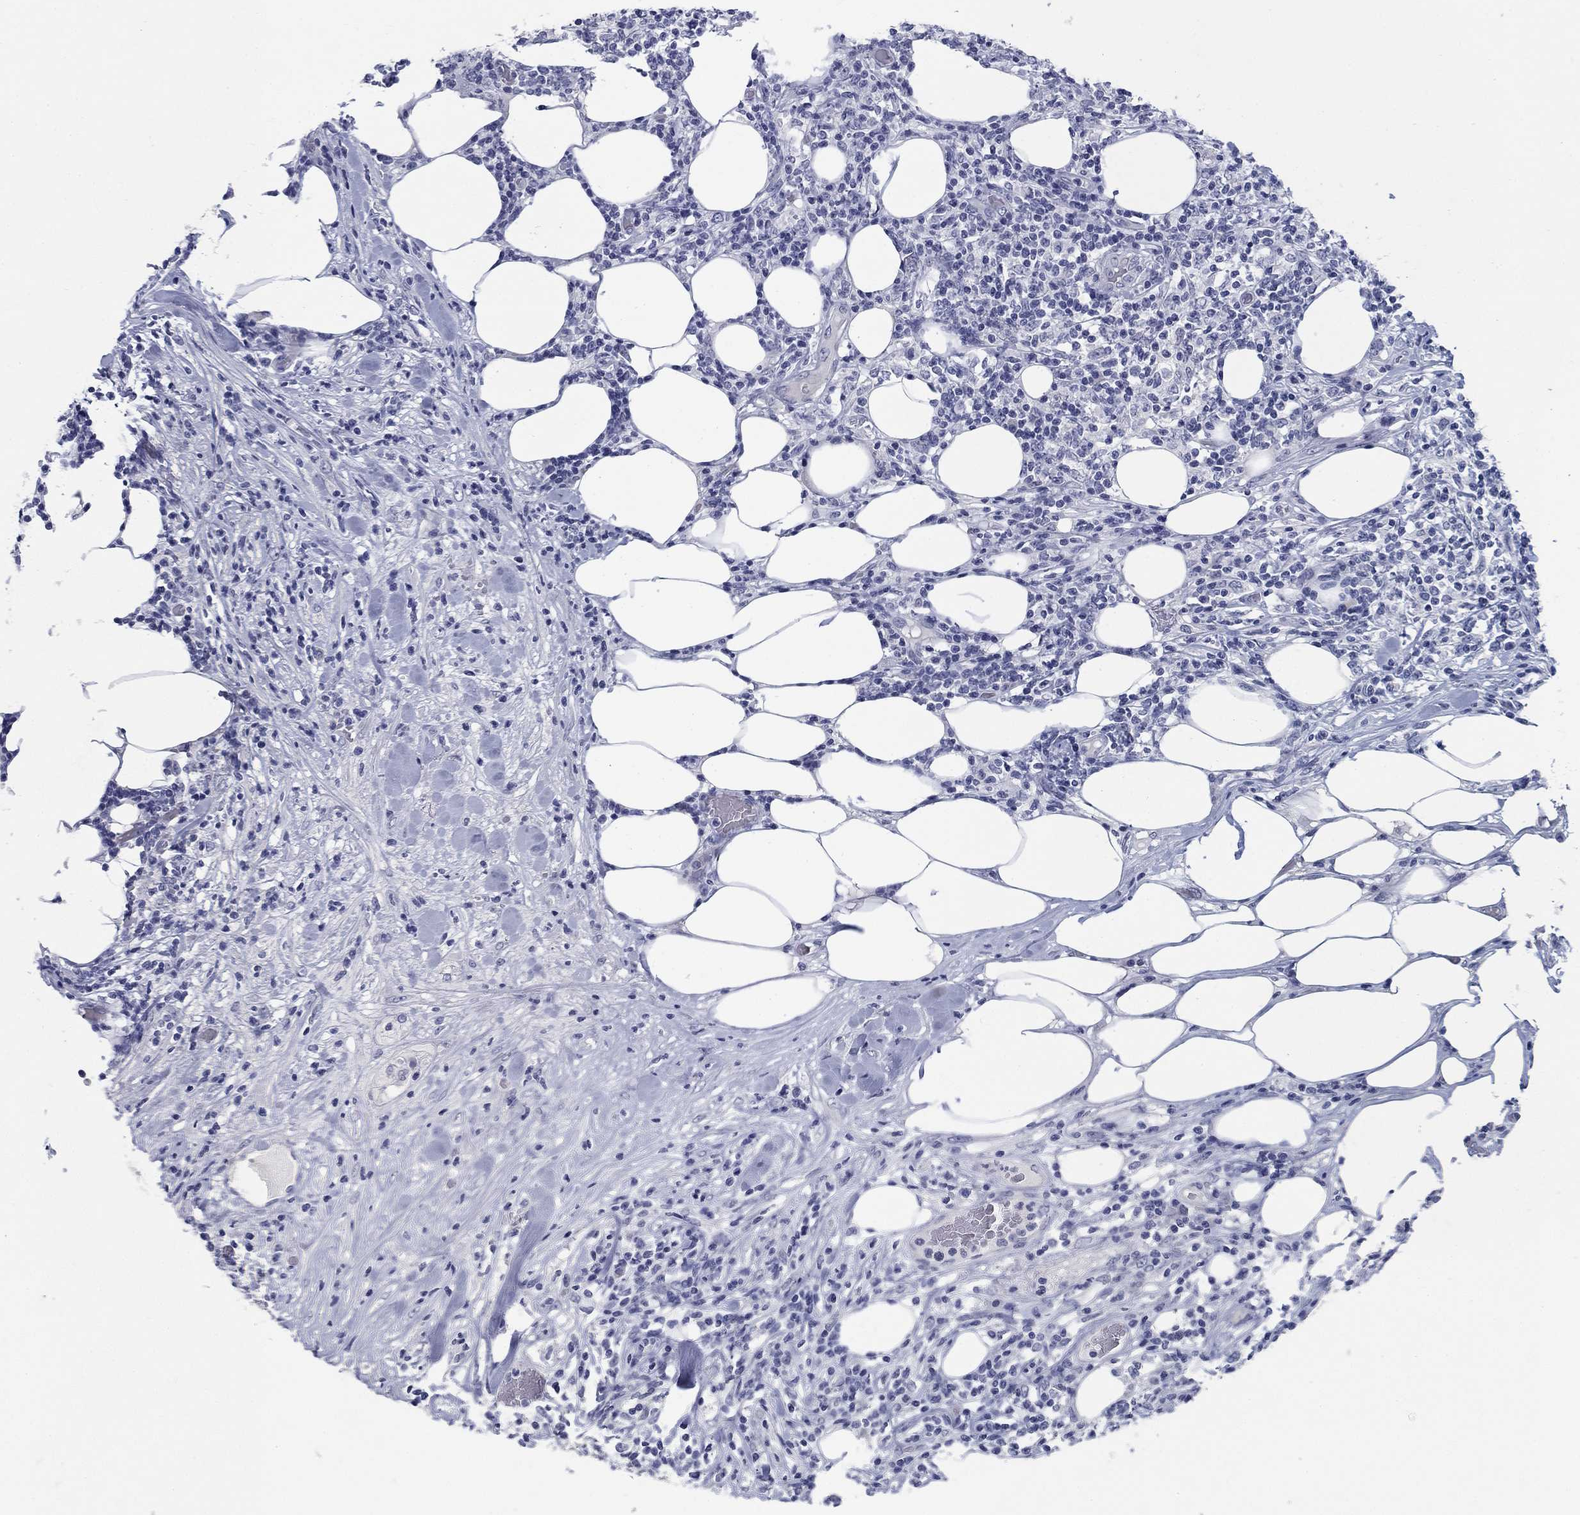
{"staining": {"intensity": "negative", "quantity": "none", "location": "none"}, "tissue": "lymphoma", "cell_type": "Tumor cells", "image_type": "cancer", "snomed": [{"axis": "morphology", "description": "Malignant lymphoma, non-Hodgkin's type, High grade"}, {"axis": "topography", "description": "Lymph node"}], "caption": "A photomicrograph of human high-grade malignant lymphoma, non-Hodgkin's type is negative for staining in tumor cells. (DAB (3,3'-diaminobenzidine) immunohistochemistry (IHC), high magnification).", "gene": "ELAVL4", "patient": {"sex": "female", "age": 84}}